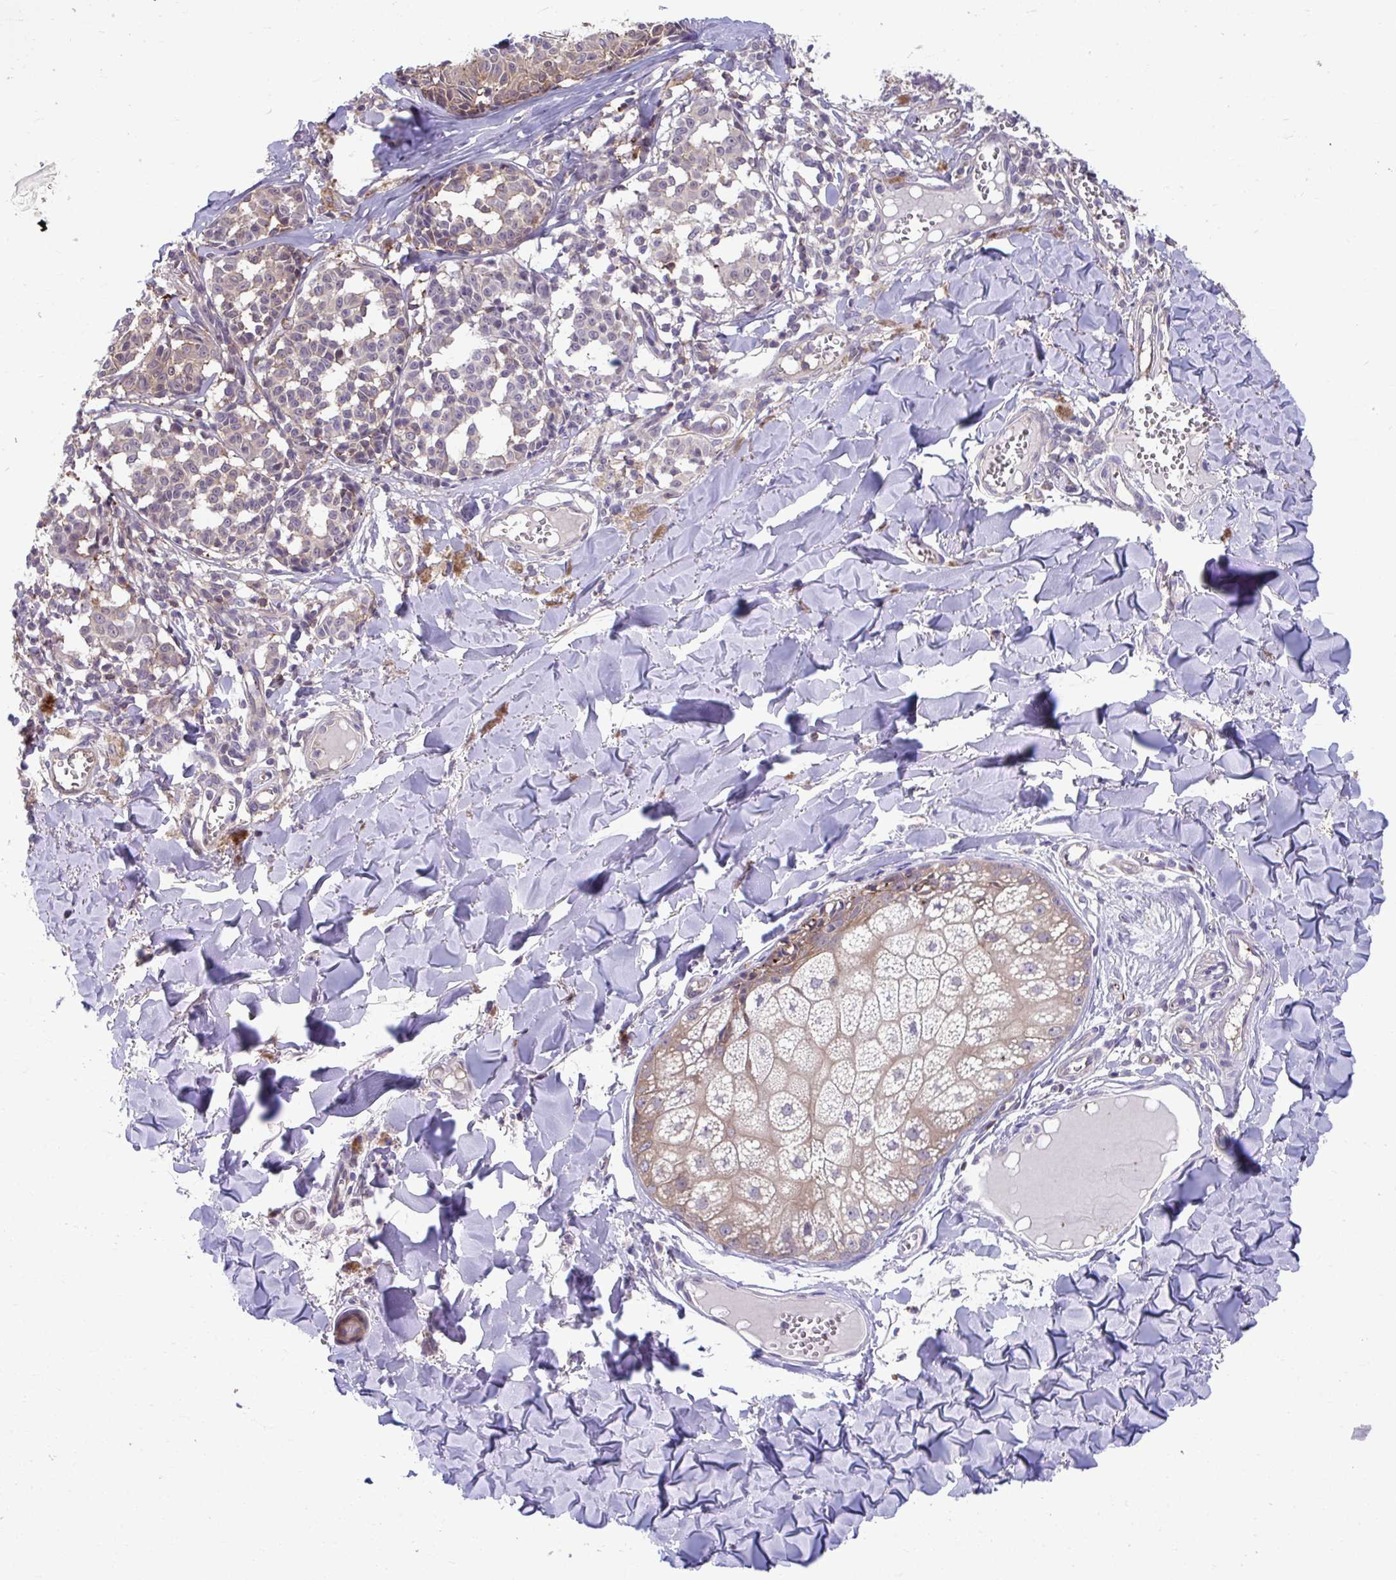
{"staining": {"intensity": "weak", "quantity": "<25%", "location": "cytoplasmic/membranous"}, "tissue": "melanoma", "cell_type": "Tumor cells", "image_type": "cancer", "snomed": [{"axis": "morphology", "description": "Malignant melanoma, NOS"}, {"axis": "topography", "description": "Skin"}], "caption": "DAB (3,3'-diaminobenzidine) immunohistochemical staining of human melanoma displays no significant expression in tumor cells.", "gene": "PCDHB7", "patient": {"sex": "female", "age": 43}}